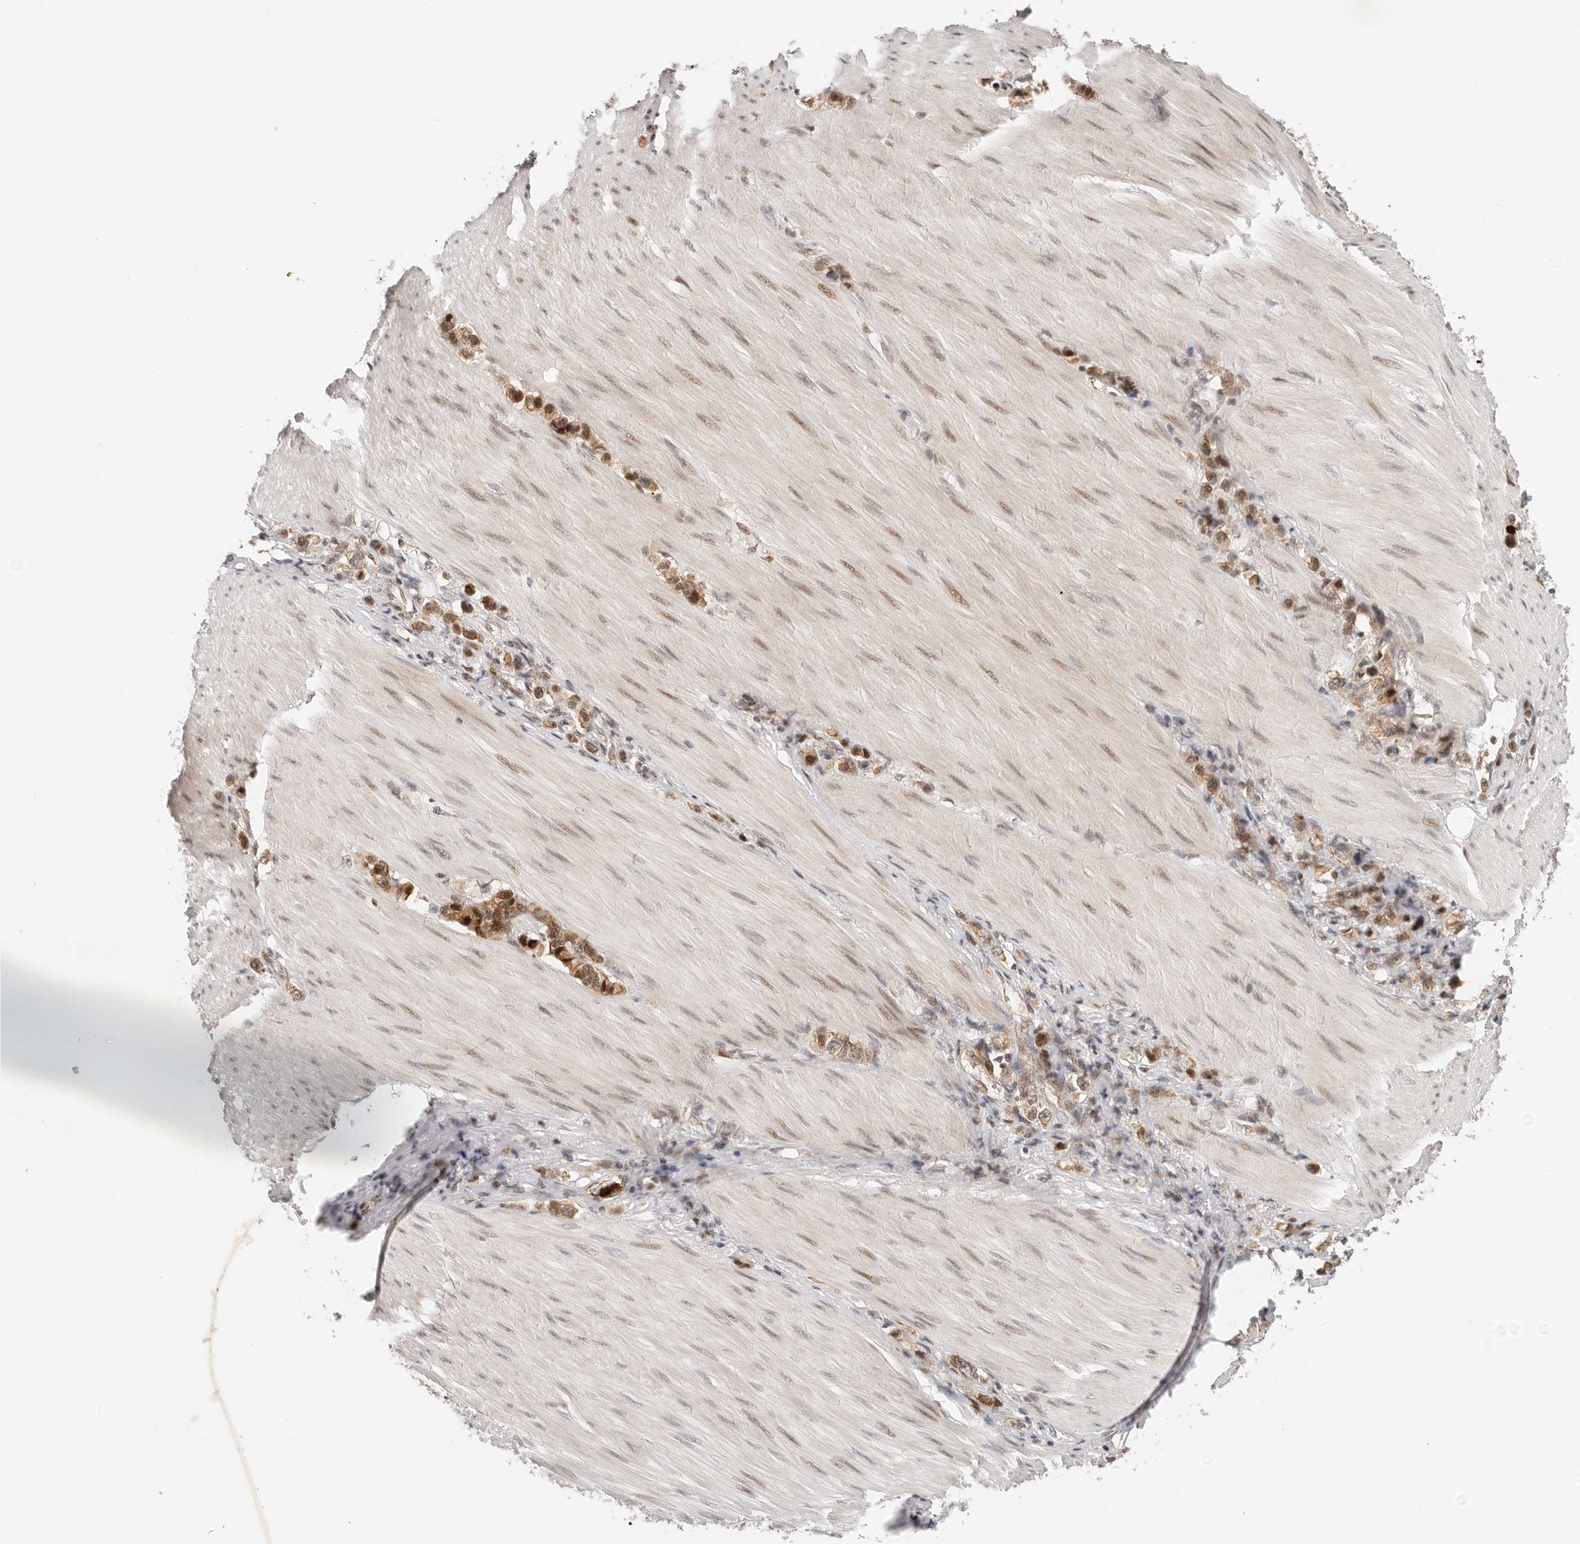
{"staining": {"intensity": "moderate", "quantity": ">75%", "location": "cytoplasmic/membranous,nuclear"}, "tissue": "stomach cancer", "cell_type": "Tumor cells", "image_type": "cancer", "snomed": [{"axis": "morphology", "description": "Adenocarcinoma, NOS"}, {"axis": "topography", "description": "Stomach"}], "caption": "Protein analysis of adenocarcinoma (stomach) tissue reveals moderate cytoplasmic/membranous and nuclear staining in approximately >75% of tumor cells. The staining is performed using DAB brown chromogen to label protein expression. The nuclei are counter-stained blue using hematoxylin.", "gene": "AFDN", "patient": {"sex": "female", "age": 65}}